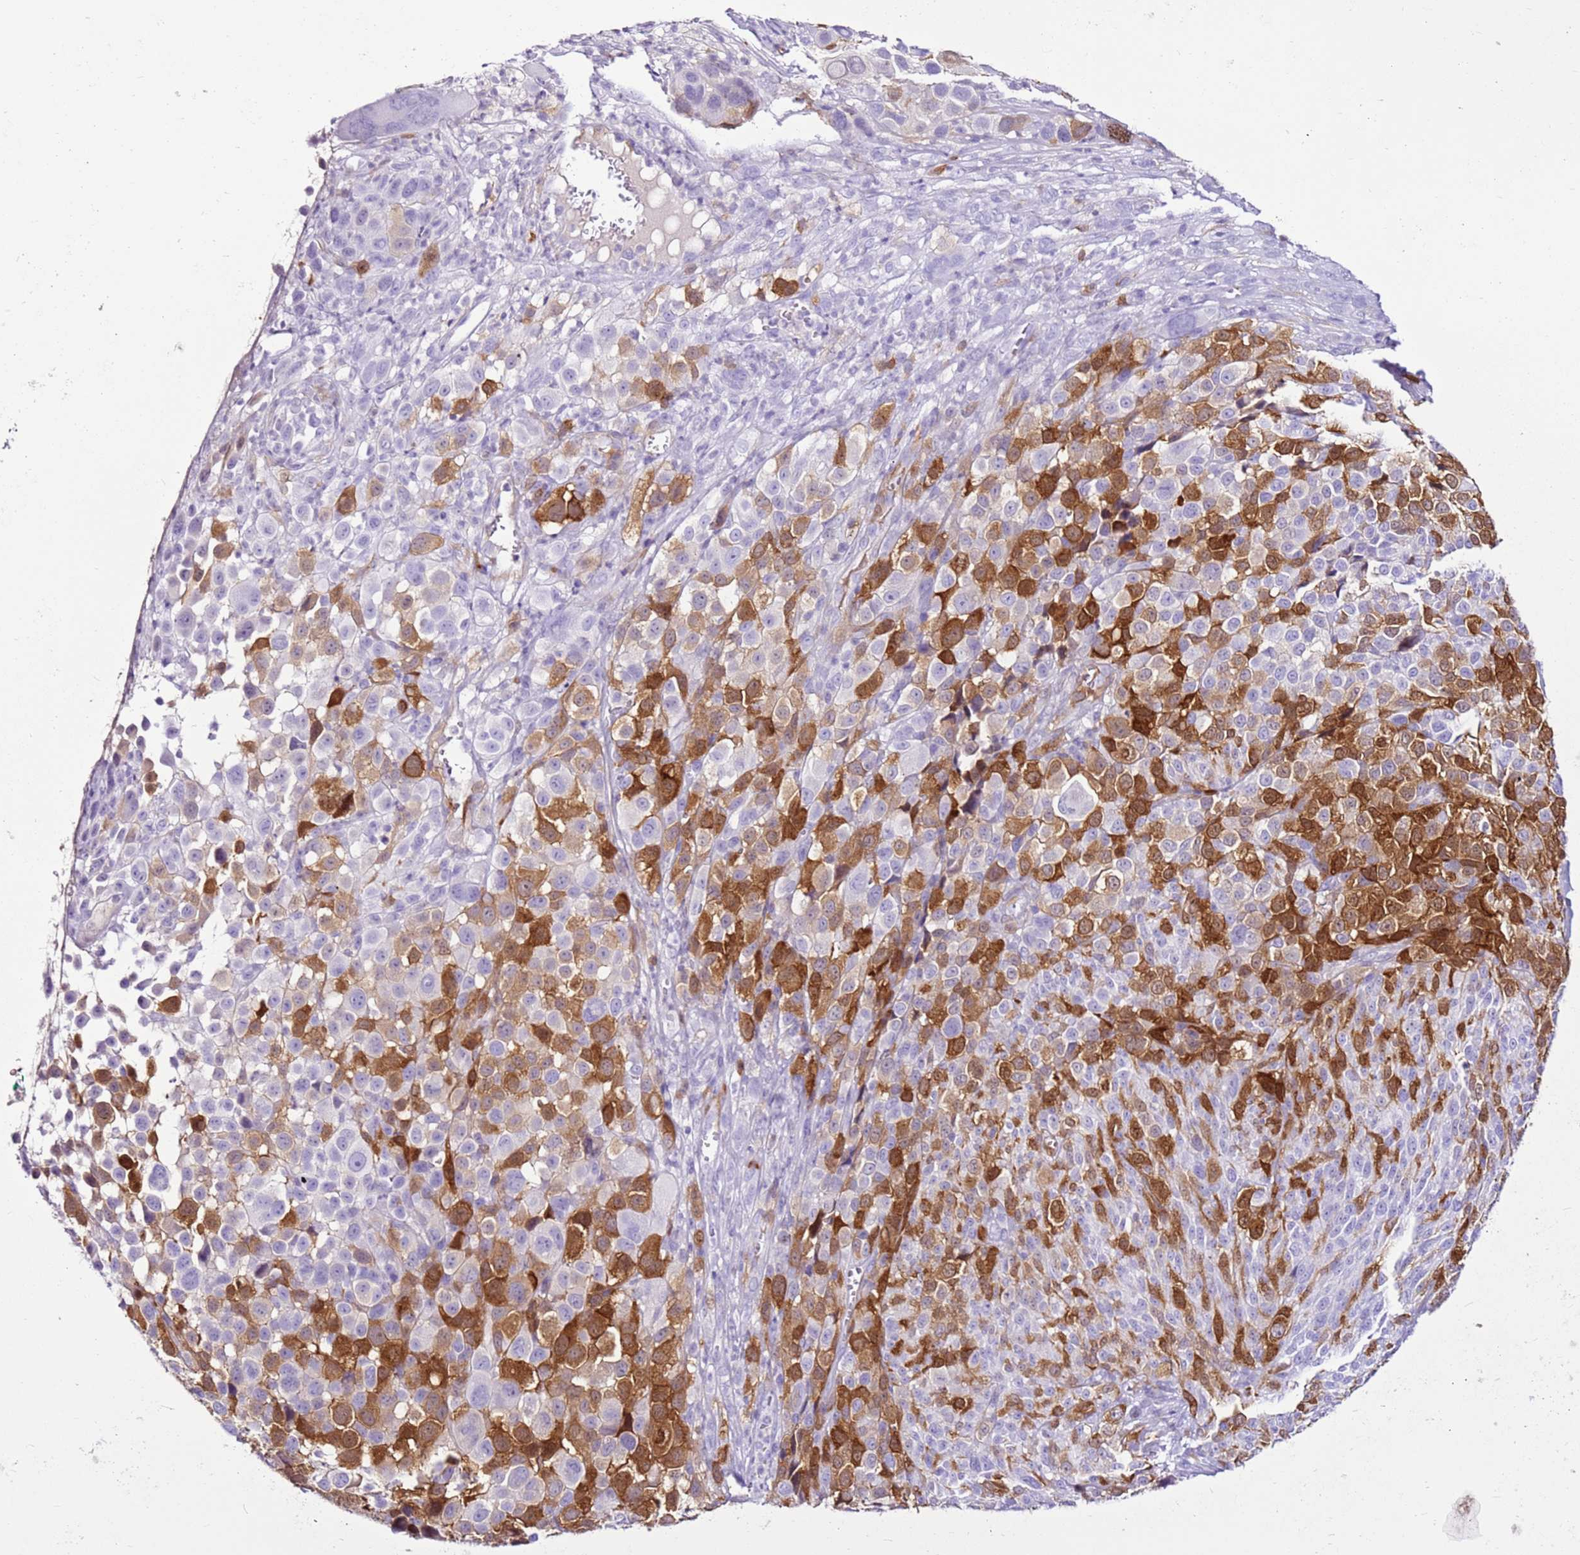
{"staining": {"intensity": "strong", "quantity": "25%-75%", "location": "cytoplasmic/membranous,nuclear"}, "tissue": "melanoma", "cell_type": "Tumor cells", "image_type": "cancer", "snomed": [{"axis": "morphology", "description": "Malignant melanoma, NOS"}, {"axis": "topography", "description": "Skin of trunk"}], "caption": "An image of malignant melanoma stained for a protein displays strong cytoplasmic/membranous and nuclear brown staining in tumor cells. (brown staining indicates protein expression, while blue staining denotes nuclei).", "gene": "SPC25", "patient": {"sex": "male", "age": 71}}